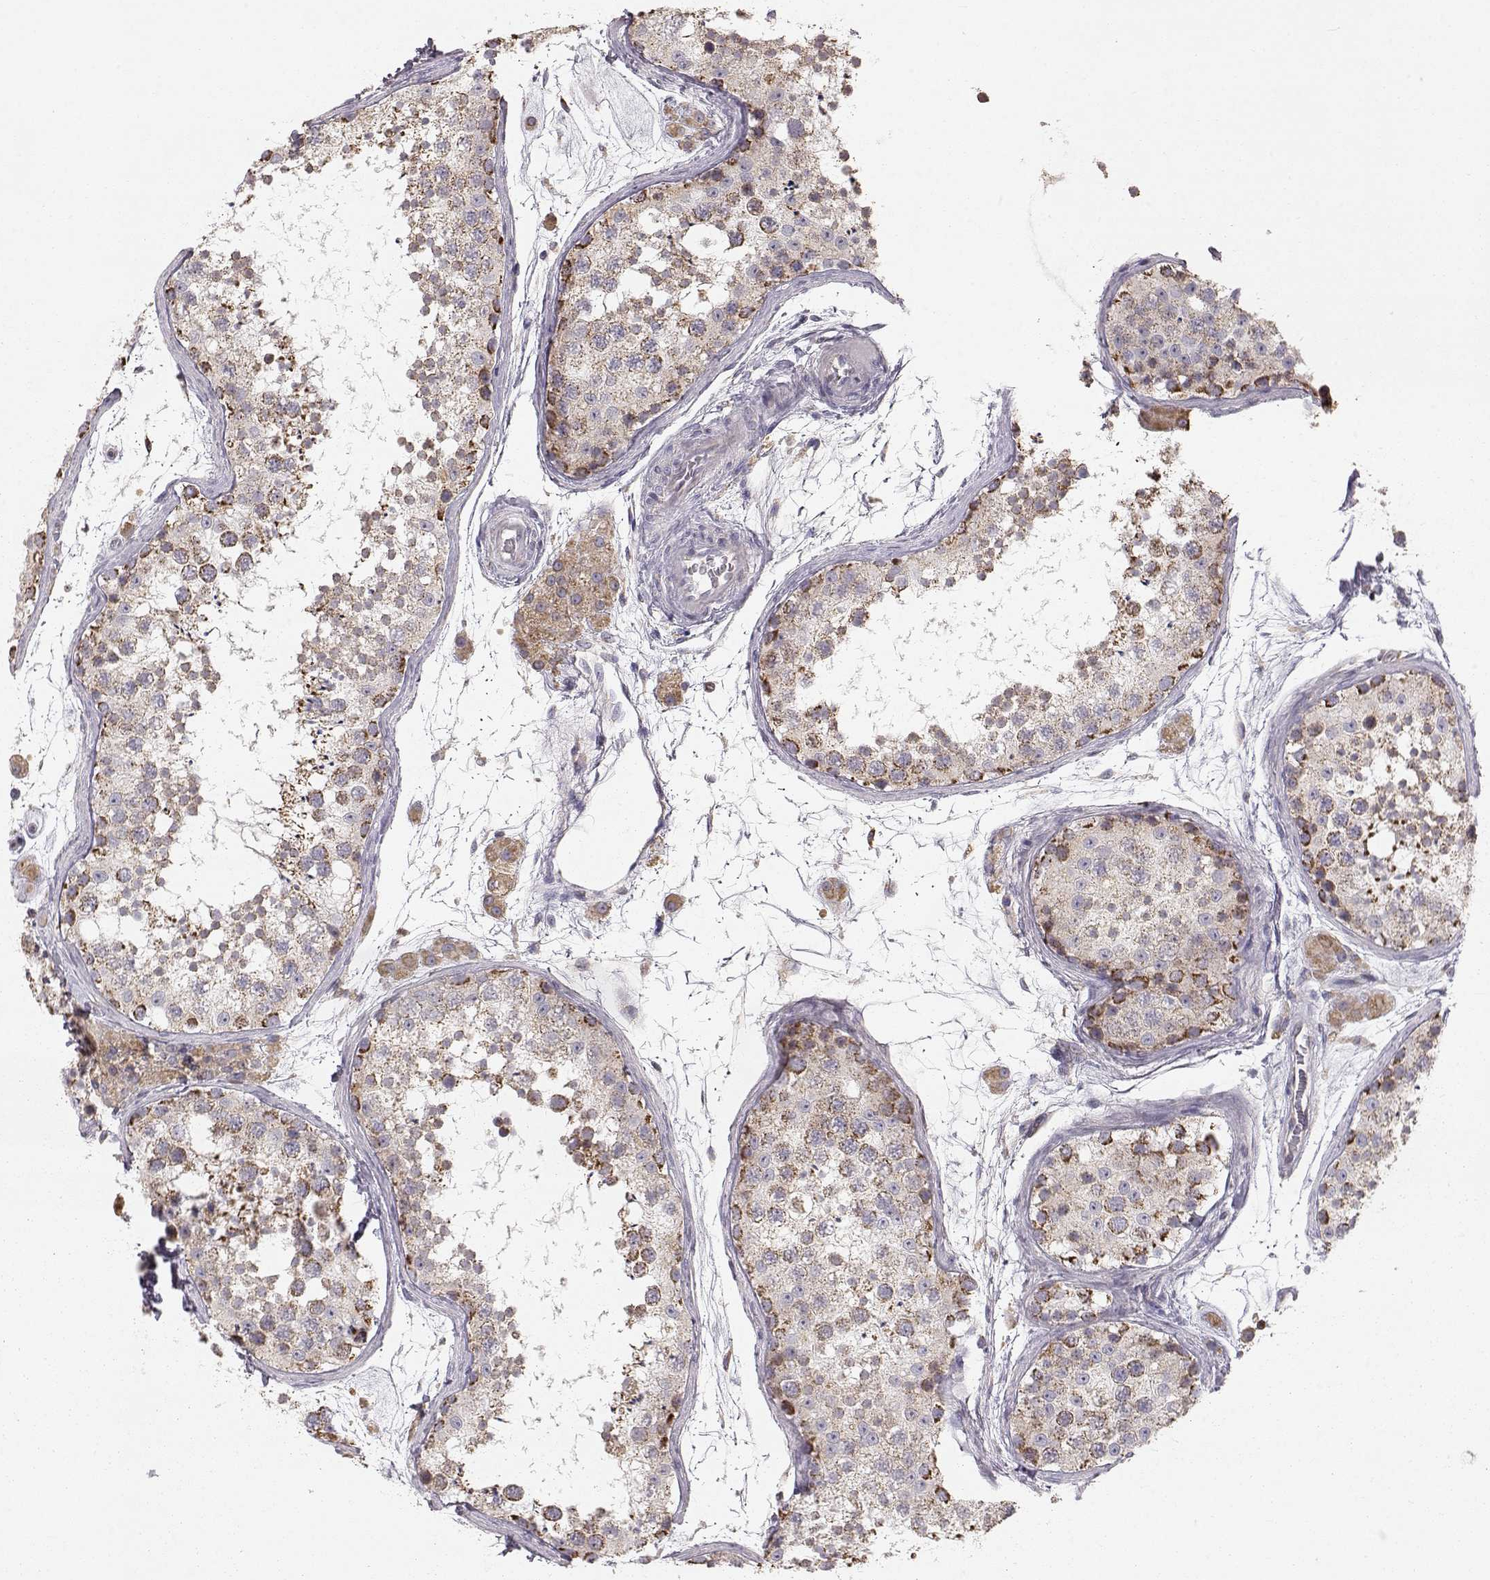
{"staining": {"intensity": "strong", "quantity": ">75%", "location": "cytoplasmic/membranous"}, "tissue": "testis", "cell_type": "Cells in seminiferous ducts", "image_type": "normal", "snomed": [{"axis": "morphology", "description": "Normal tissue, NOS"}, {"axis": "topography", "description": "Testis"}], "caption": "Protein positivity by immunohistochemistry shows strong cytoplasmic/membranous staining in about >75% of cells in seminiferous ducts in benign testis.", "gene": "GRAP2", "patient": {"sex": "male", "age": 41}}